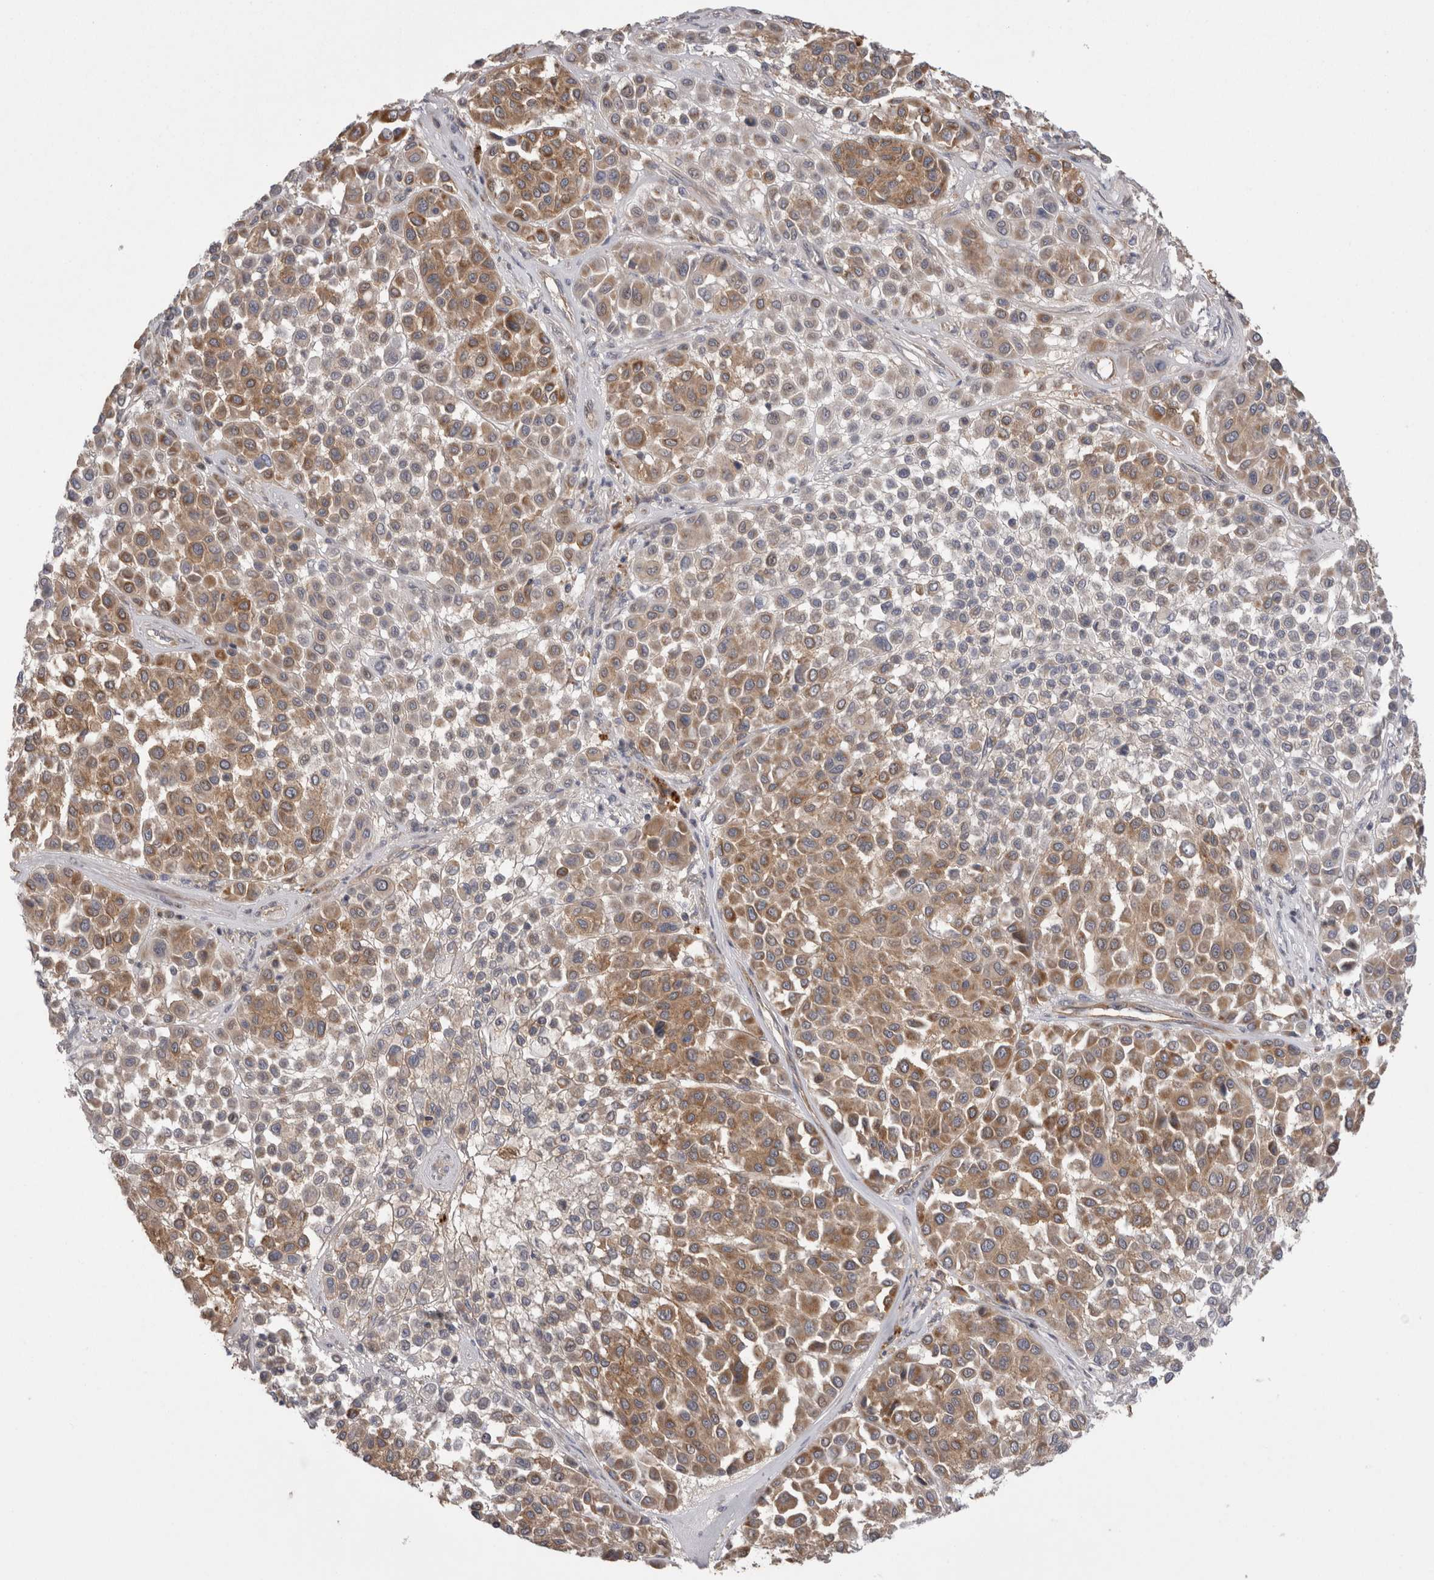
{"staining": {"intensity": "moderate", "quantity": ">75%", "location": "cytoplasmic/membranous"}, "tissue": "melanoma", "cell_type": "Tumor cells", "image_type": "cancer", "snomed": [{"axis": "morphology", "description": "Malignant melanoma, Metastatic site"}, {"axis": "topography", "description": "Soft tissue"}], "caption": "Protein expression analysis of melanoma exhibits moderate cytoplasmic/membranous expression in about >75% of tumor cells.", "gene": "DARS2", "patient": {"sex": "male", "age": 41}}